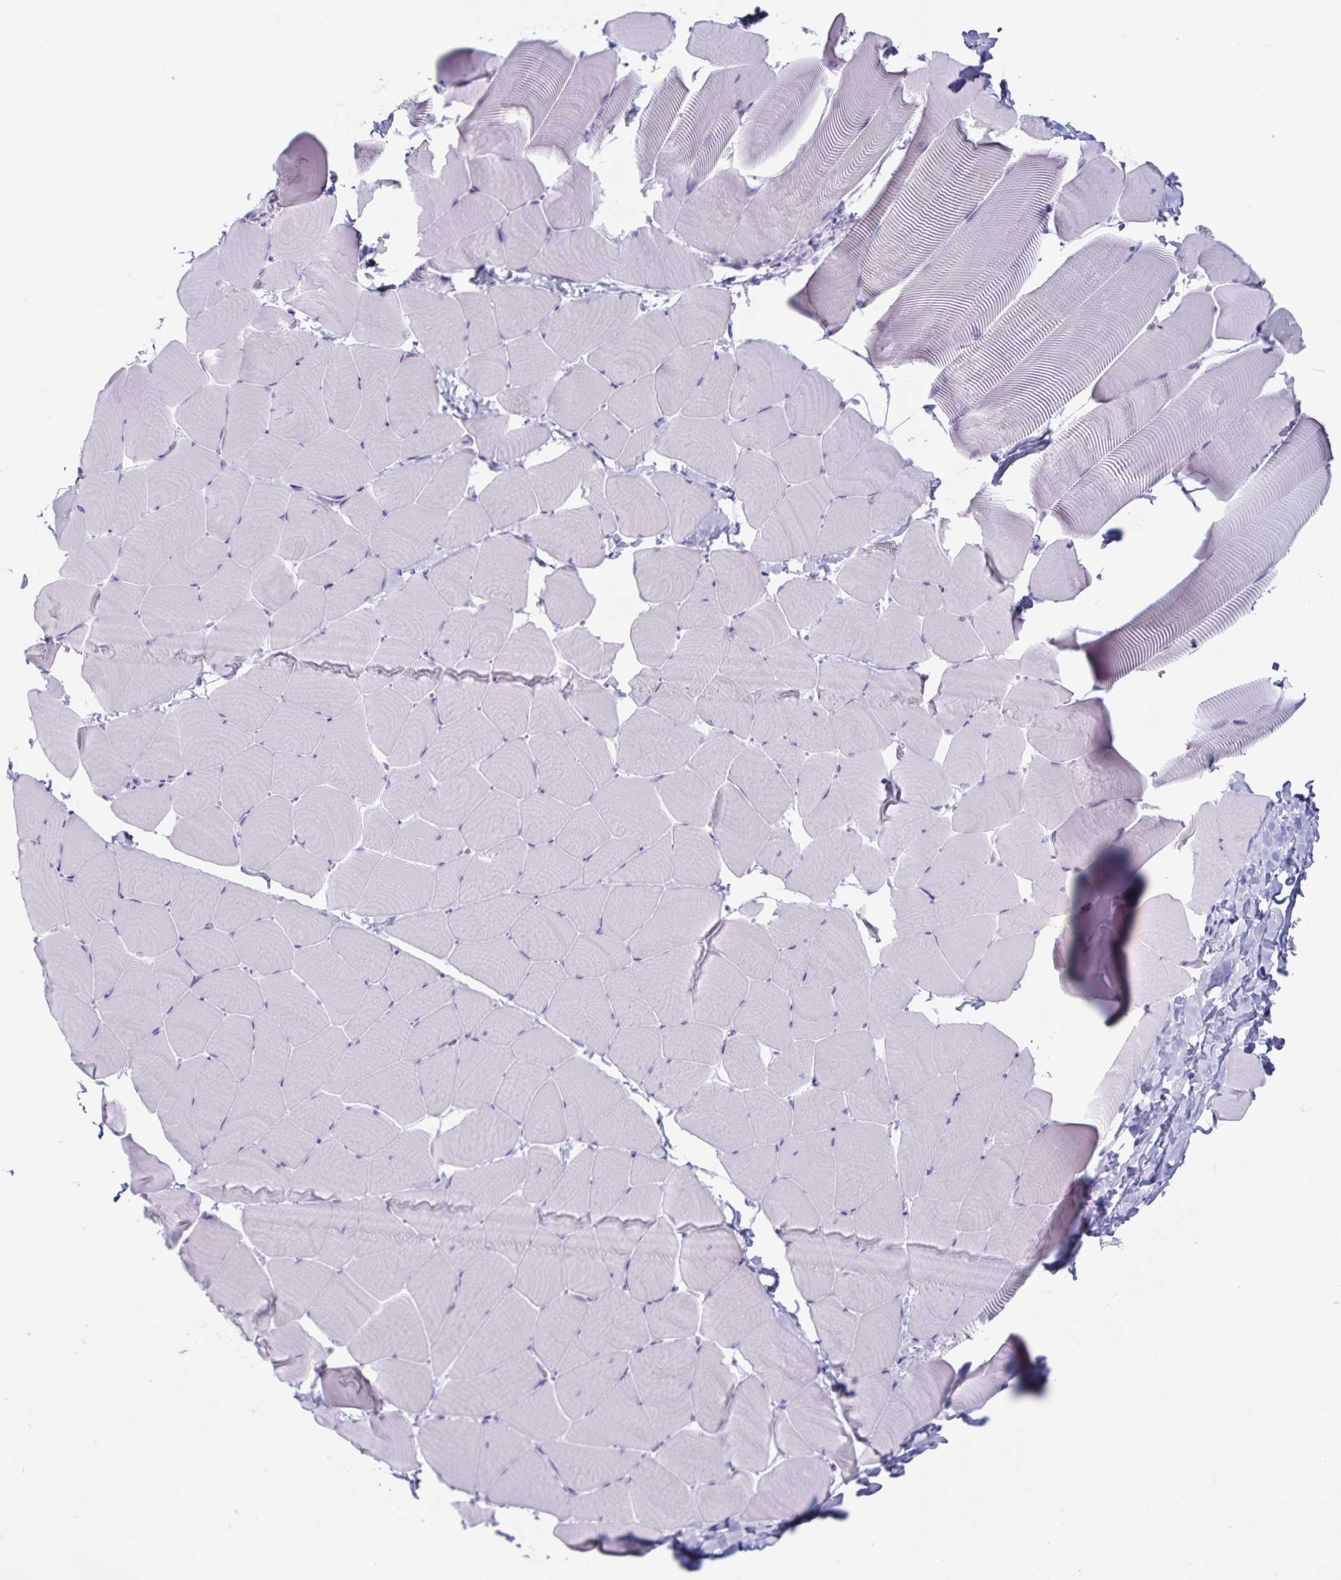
{"staining": {"intensity": "negative", "quantity": "none", "location": "none"}, "tissue": "skeletal muscle", "cell_type": "Myocytes", "image_type": "normal", "snomed": [{"axis": "morphology", "description": "Normal tissue, NOS"}, {"axis": "topography", "description": "Skeletal muscle"}], "caption": "High magnification brightfield microscopy of unremarkable skeletal muscle stained with DAB (brown) and counterstained with hematoxylin (blue): myocytes show no significant staining.", "gene": "GNLY", "patient": {"sex": "male", "age": 25}}